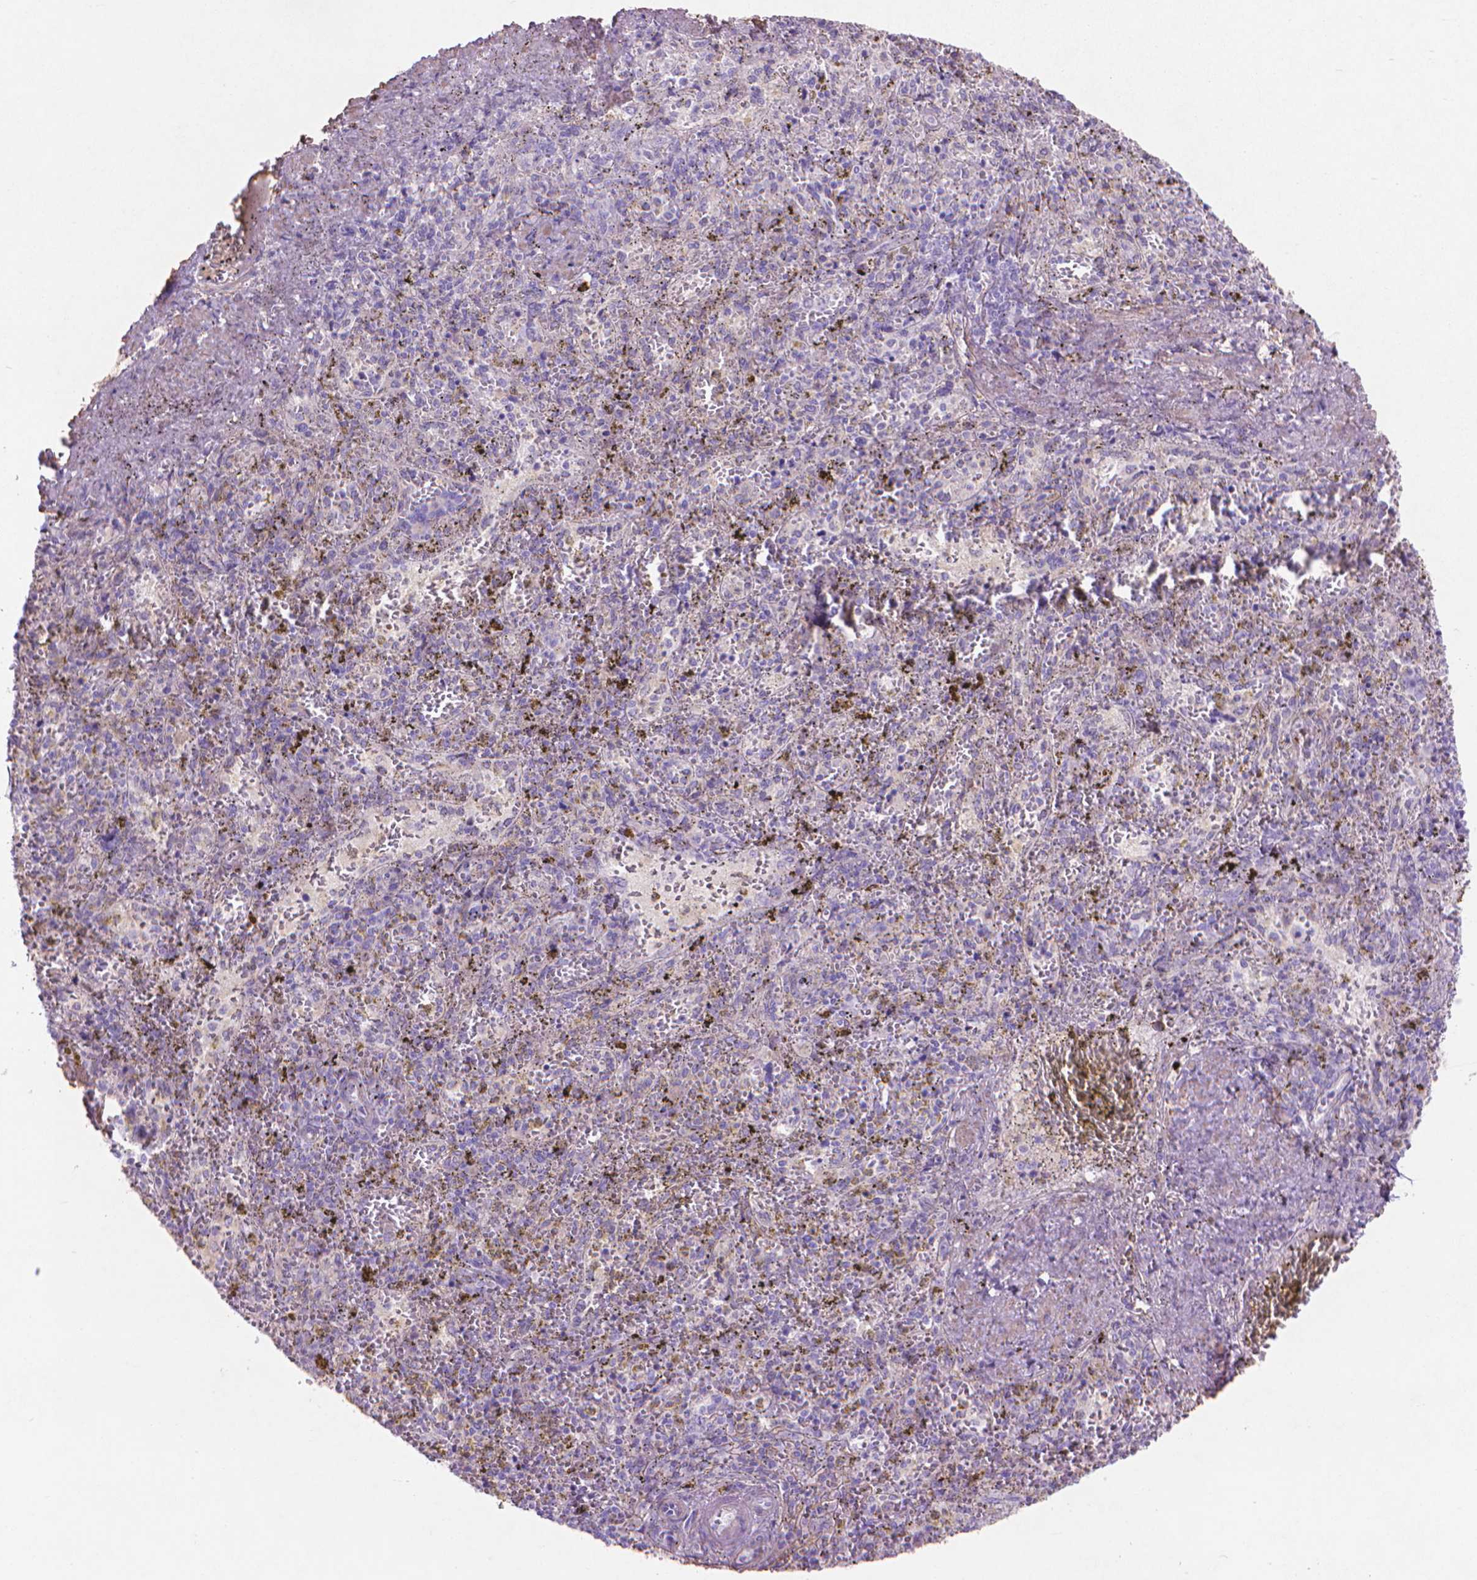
{"staining": {"intensity": "negative", "quantity": "none", "location": "none"}, "tissue": "spleen", "cell_type": "Cells in red pulp", "image_type": "normal", "snomed": [{"axis": "morphology", "description": "Normal tissue, NOS"}, {"axis": "topography", "description": "Spleen"}], "caption": "Immunohistochemistry (IHC) photomicrograph of normal spleen stained for a protein (brown), which displays no positivity in cells in red pulp.", "gene": "AQP10", "patient": {"sex": "female", "age": 50}}